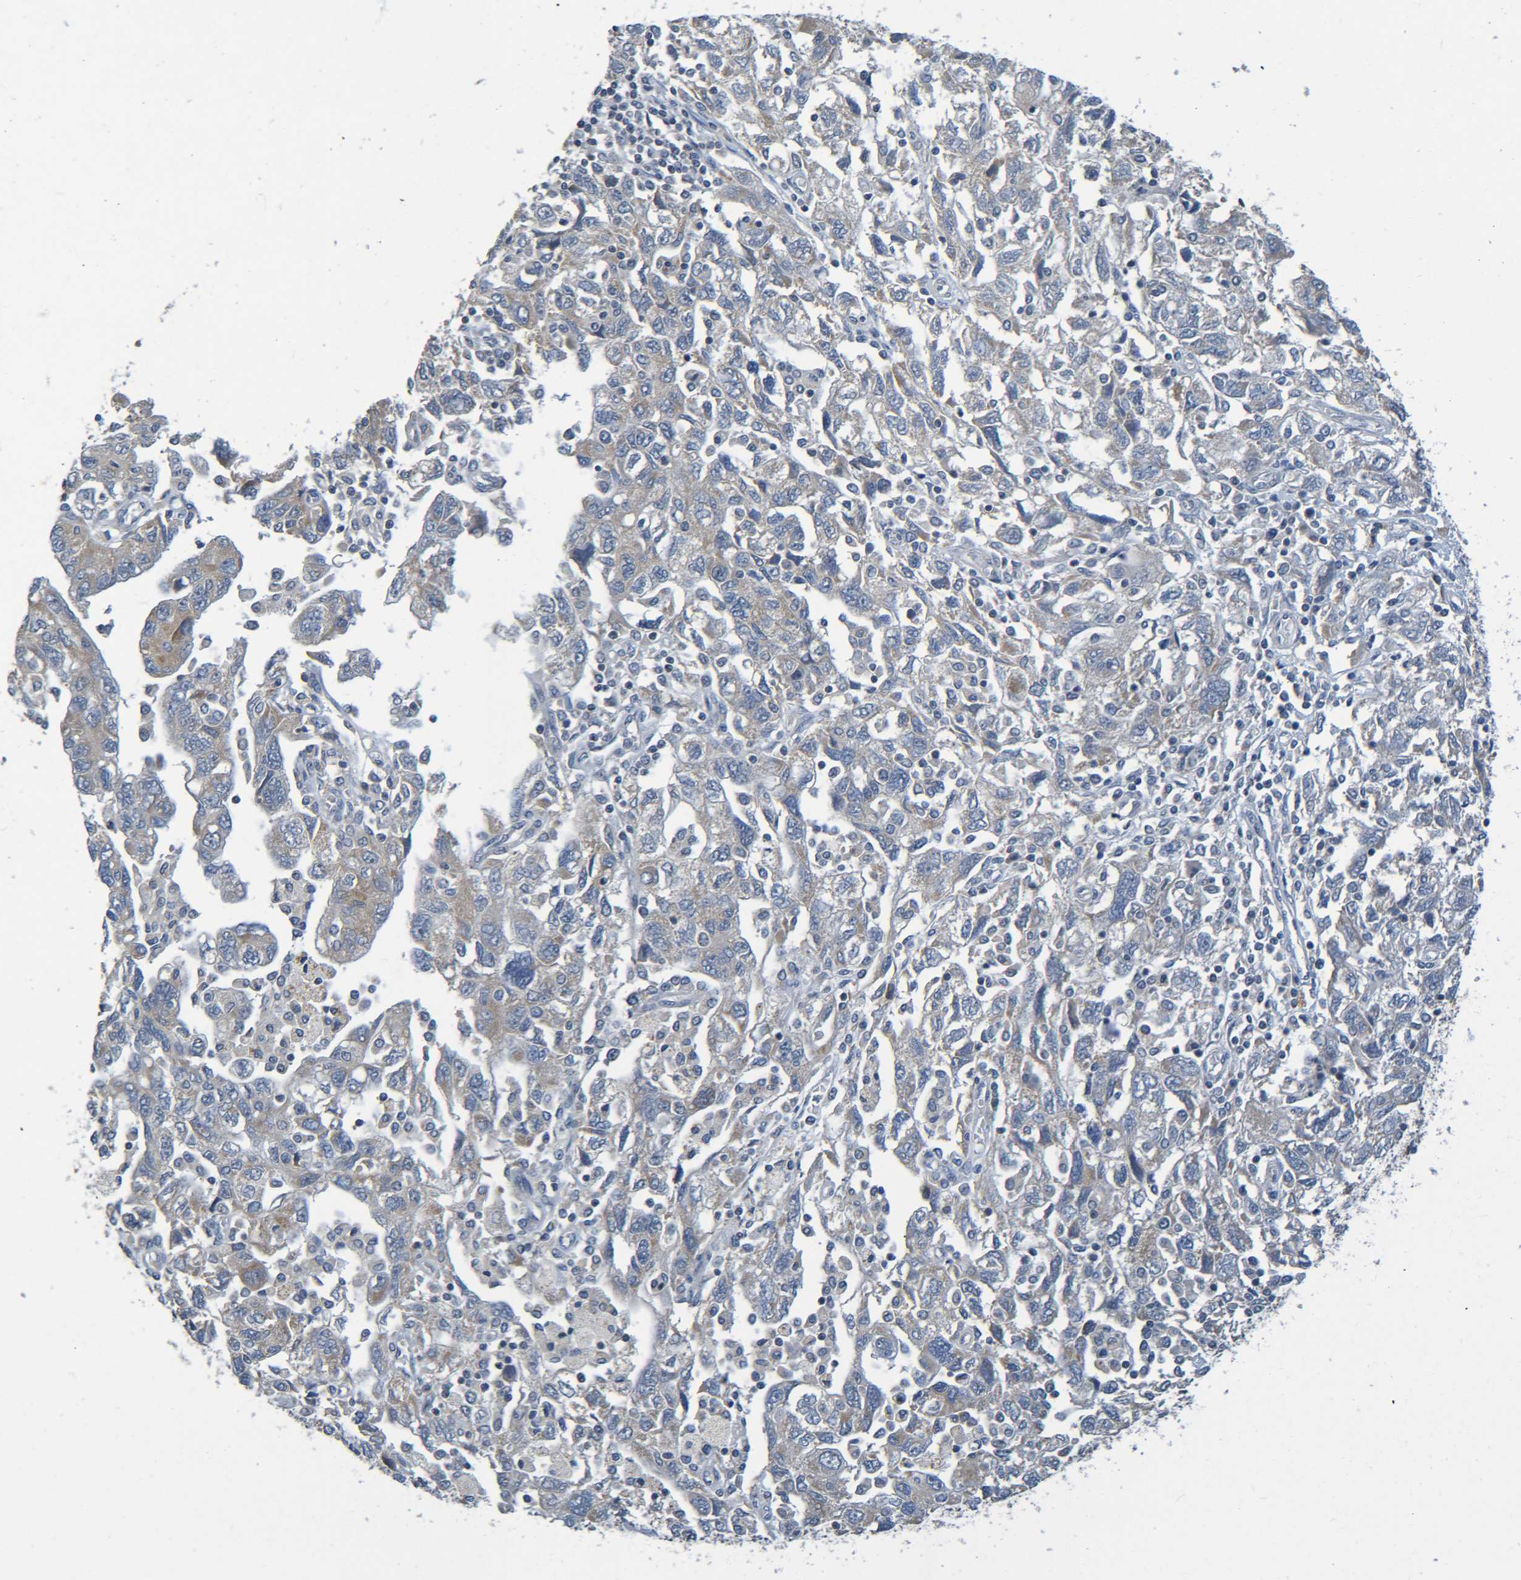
{"staining": {"intensity": "weak", "quantity": "<25%", "location": "cytoplasmic/membranous"}, "tissue": "ovarian cancer", "cell_type": "Tumor cells", "image_type": "cancer", "snomed": [{"axis": "morphology", "description": "Carcinoma, NOS"}, {"axis": "morphology", "description": "Cystadenocarcinoma, serous, NOS"}, {"axis": "topography", "description": "Ovary"}], "caption": "Immunohistochemistry (IHC) micrograph of ovarian cancer (serous cystadenocarcinoma) stained for a protein (brown), which demonstrates no staining in tumor cells.", "gene": "CYP4F2", "patient": {"sex": "female", "age": 69}}